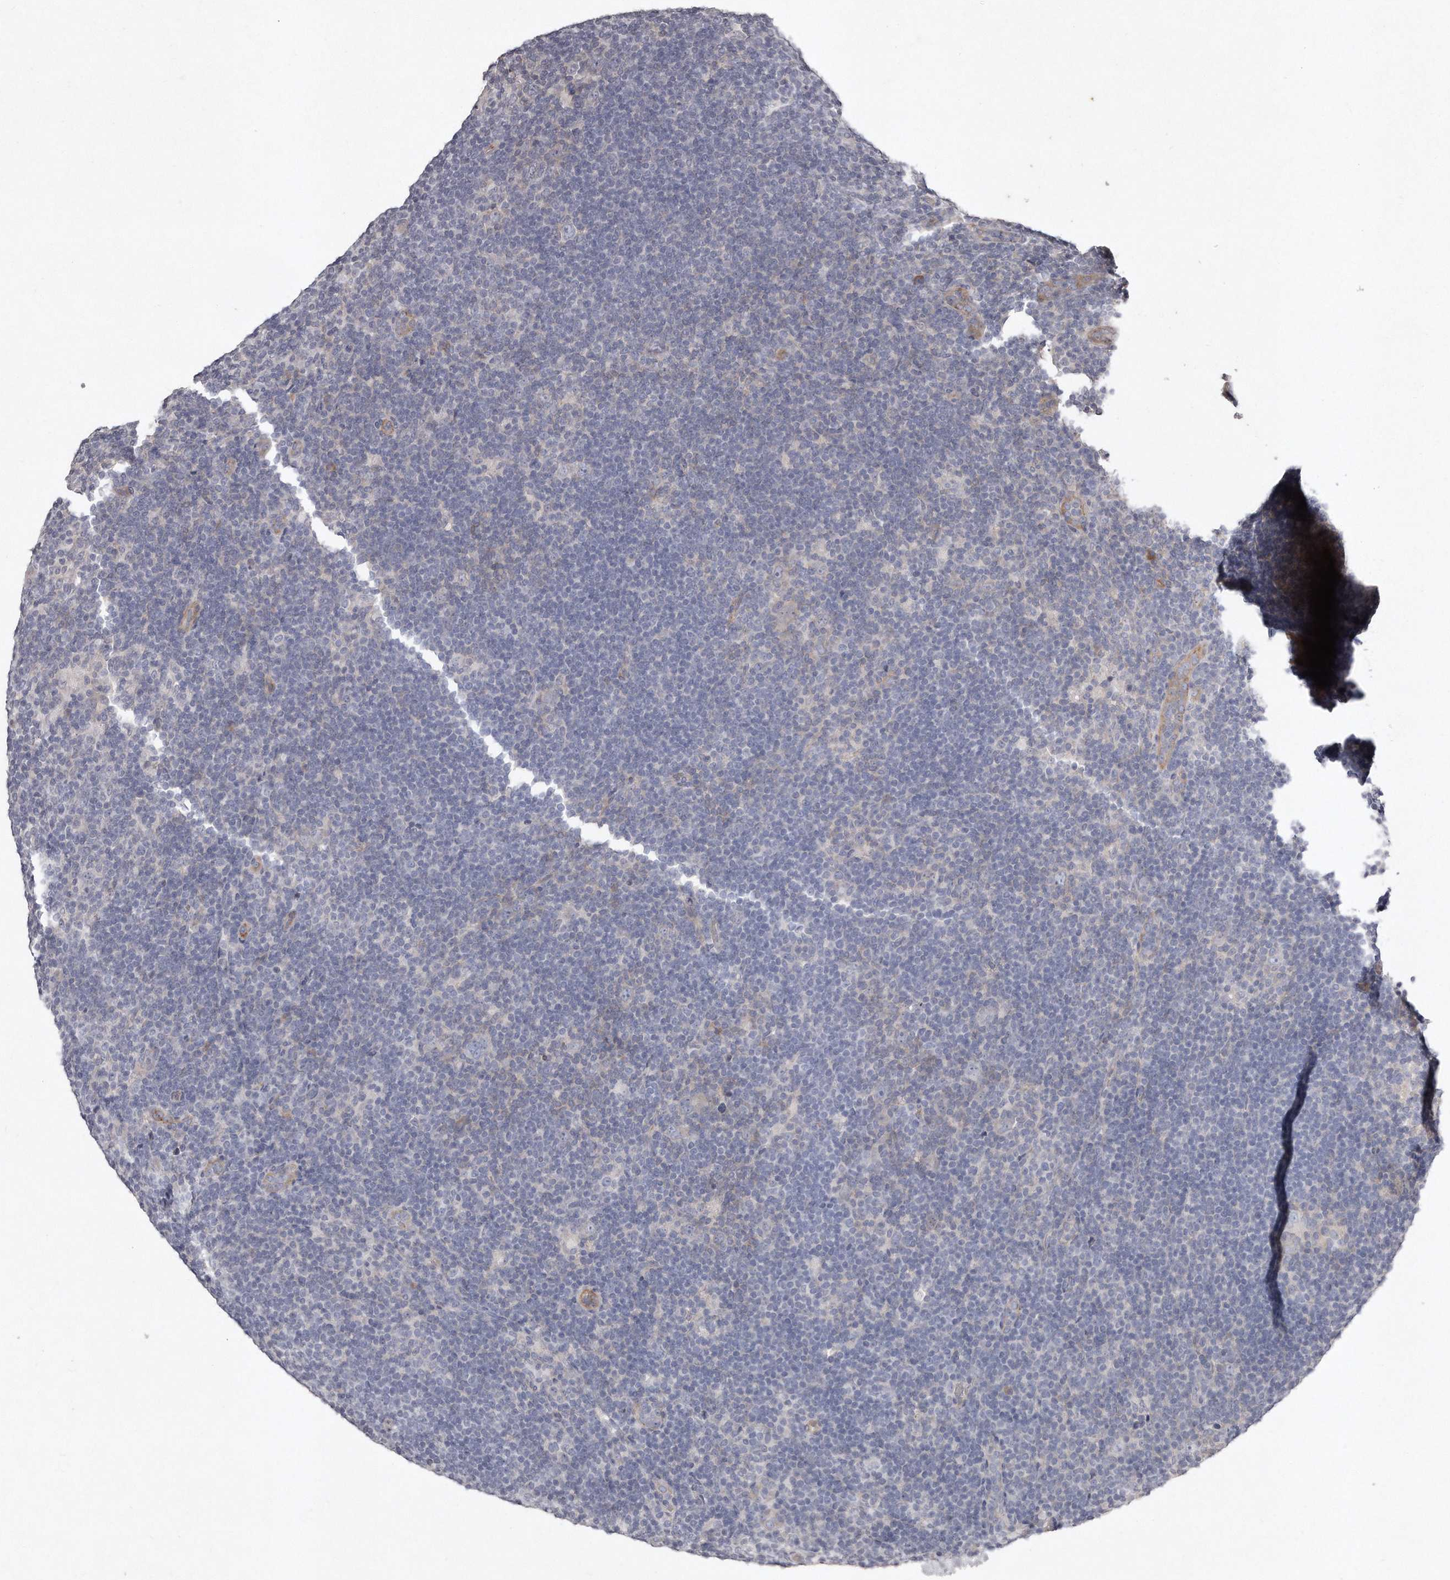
{"staining": {"intensity": "negative", "quantity": "none", "location": "none"}, "tissue": "lymphoma", "cell_type": "Tumor cells", "image_type": "cancer", "snomed": [{"axis": "morphology", "description": "Hodgkin's disease, NOS"}, {"axis": "topography", "description": "Lymph node"}], "caption": "Immunohistochemistry of human Hodgkin's disease reveals no staining in tumor cells.", "gene": "TECR", "patient": {"sex": "female", "age": 57}}